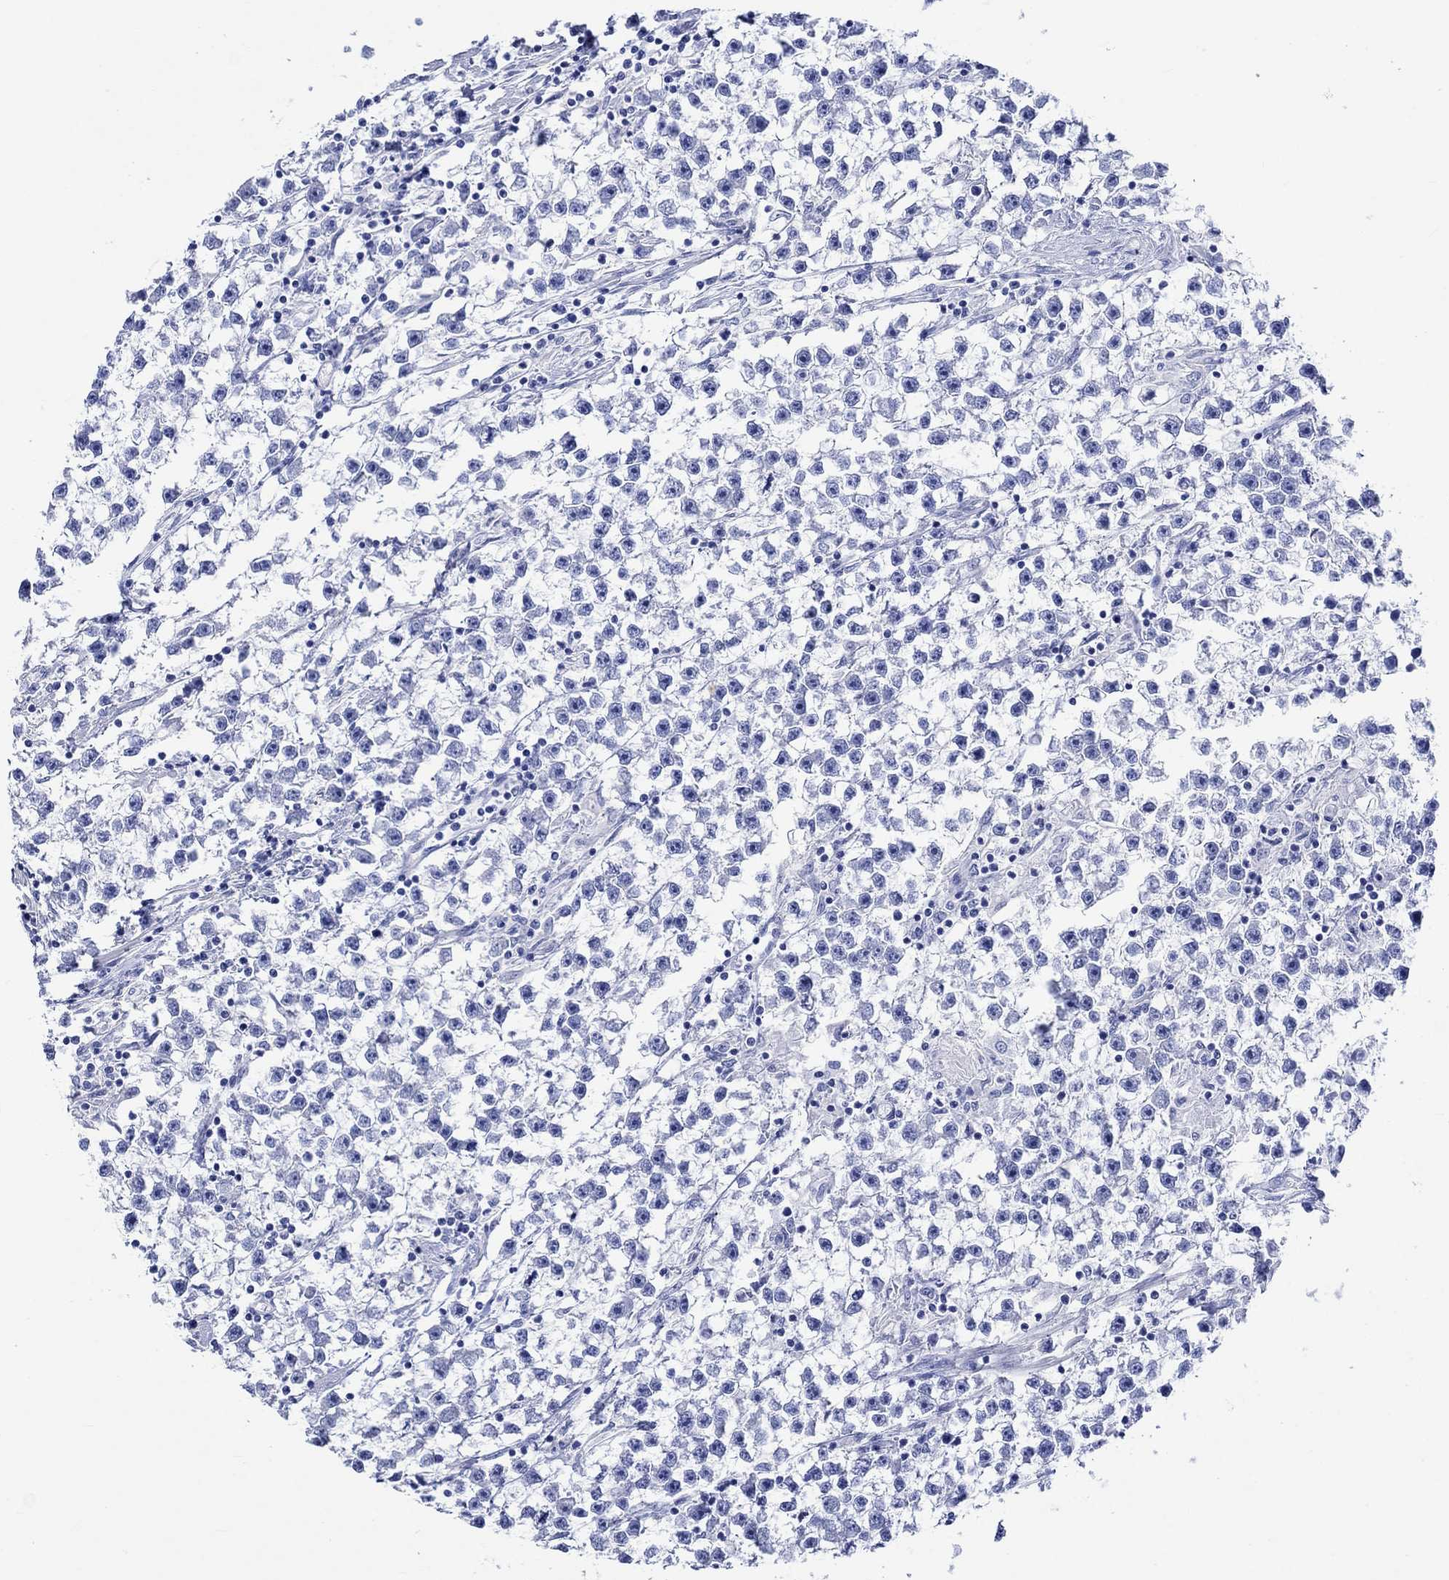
{"staining": {"intensity": "negative", "quantity": "none", "location": "none"}, "tissue": "testis cancer", "cell_type": "Tumor cells", "image_type": "cancer", "snomed": [{"axis": "morphology", "description": "Seminoma, NOS"}, {"axis": "topography", "description": "Testis"}], "caption": "Immunohistochemical staining of human testis cancer displays no significant staining in tumor cells.", "gene": "HARBI1", "patient": {"sex": "male", "age": 59}}